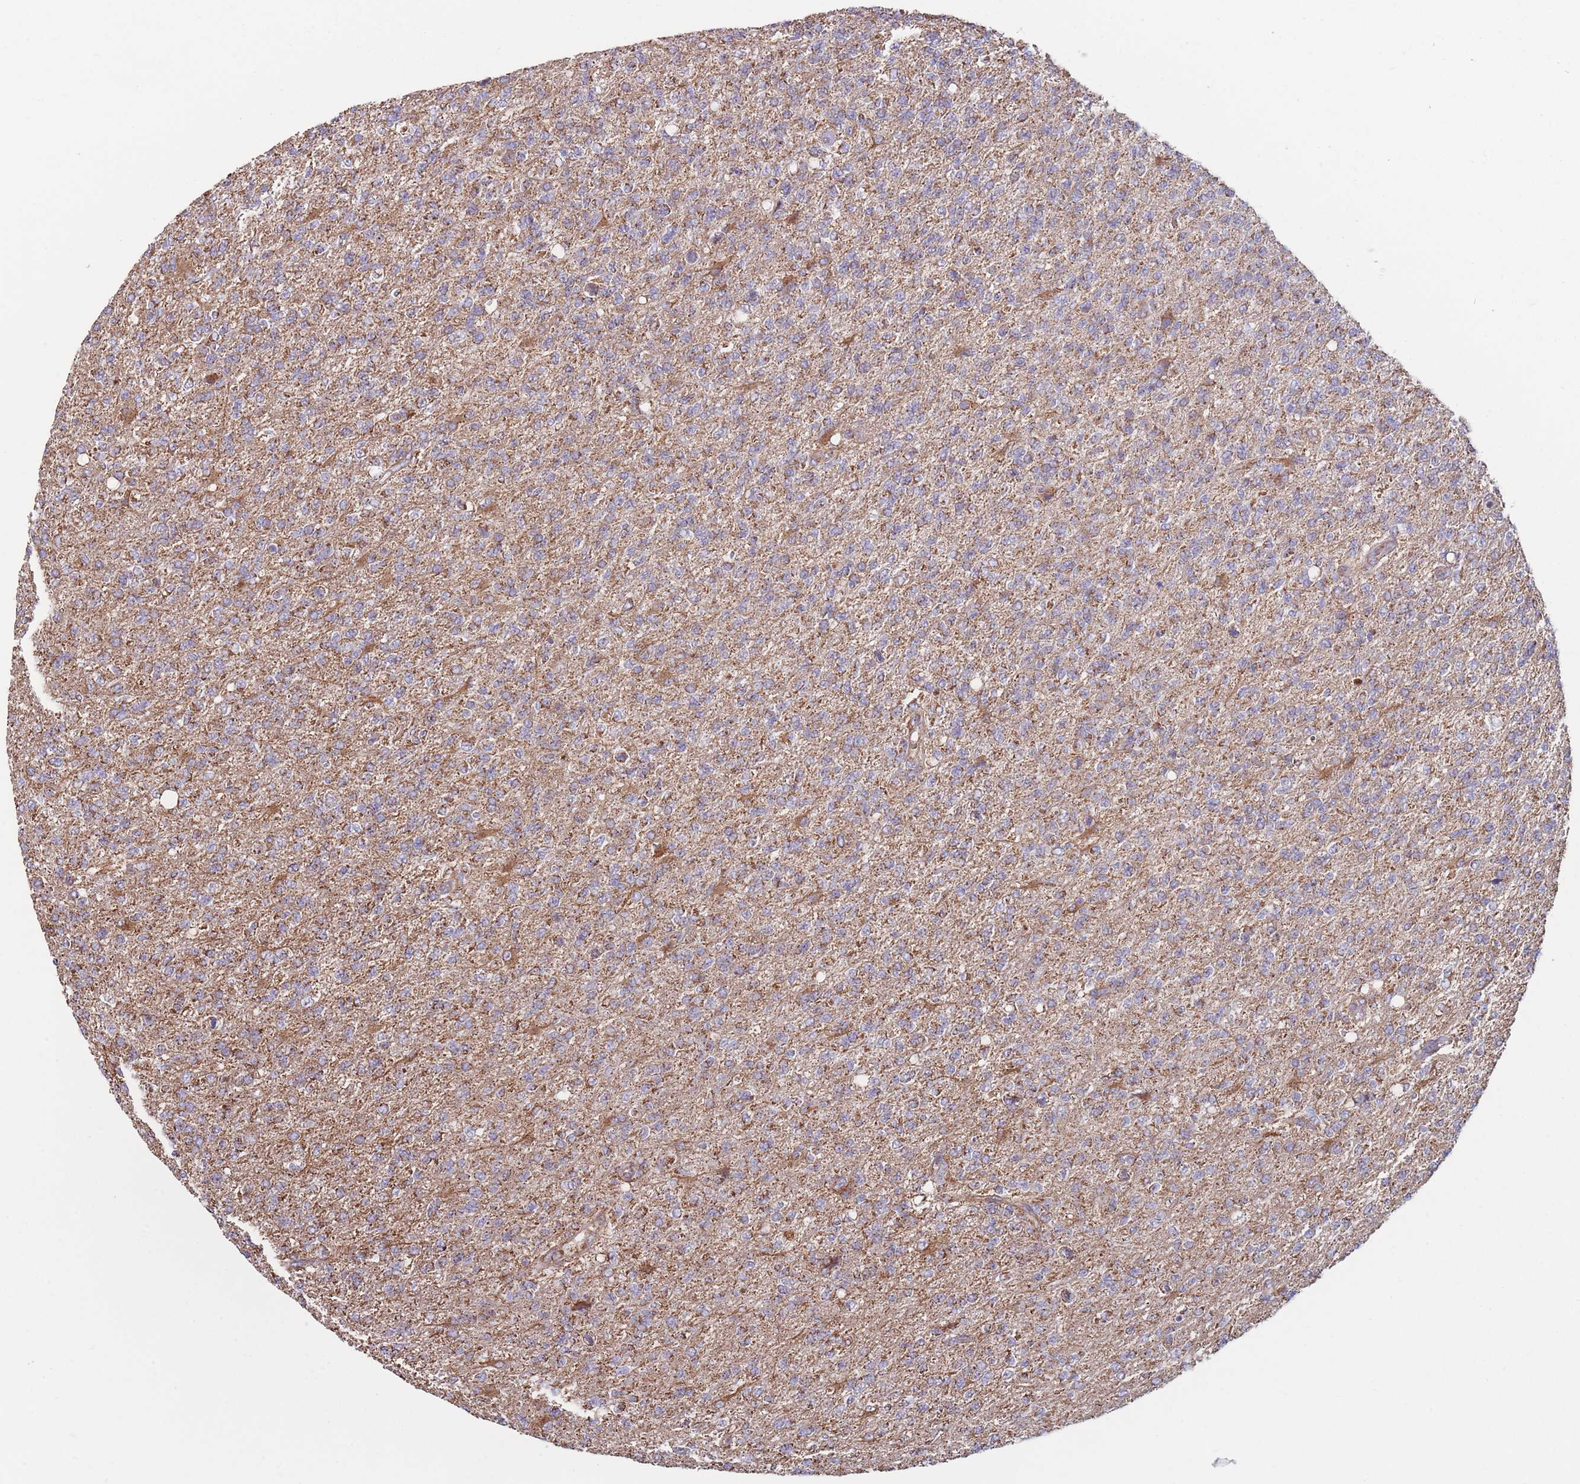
{"staining": {"intensity": "moderate", "quantity": ">75%", "location": "cytoplasmic/membranous"}, "tissue": "glioma", "cell_type": "Tumor cells", "image_type": "cancer", "snomed": [{"axis": "morphology", "description": "Glioma, malignant, High grade"}, {"axis": "topography", "description": "Brain"}], "caption": "Malignant glioma (high-grade) stained with DAB (3,3'-diaminobenzidine) immunohistochemistry (IHC) reveals medium levels of moderate cytoplasmic/membranous staining in about >75% of tumor cells. The staining is performed using DAB brown chromogen to label protein expression. The nuclei are counter-stained blue using hematoxylin.", "gene": "KIF16B", "patient": {"sex": "male", "age": 56}}